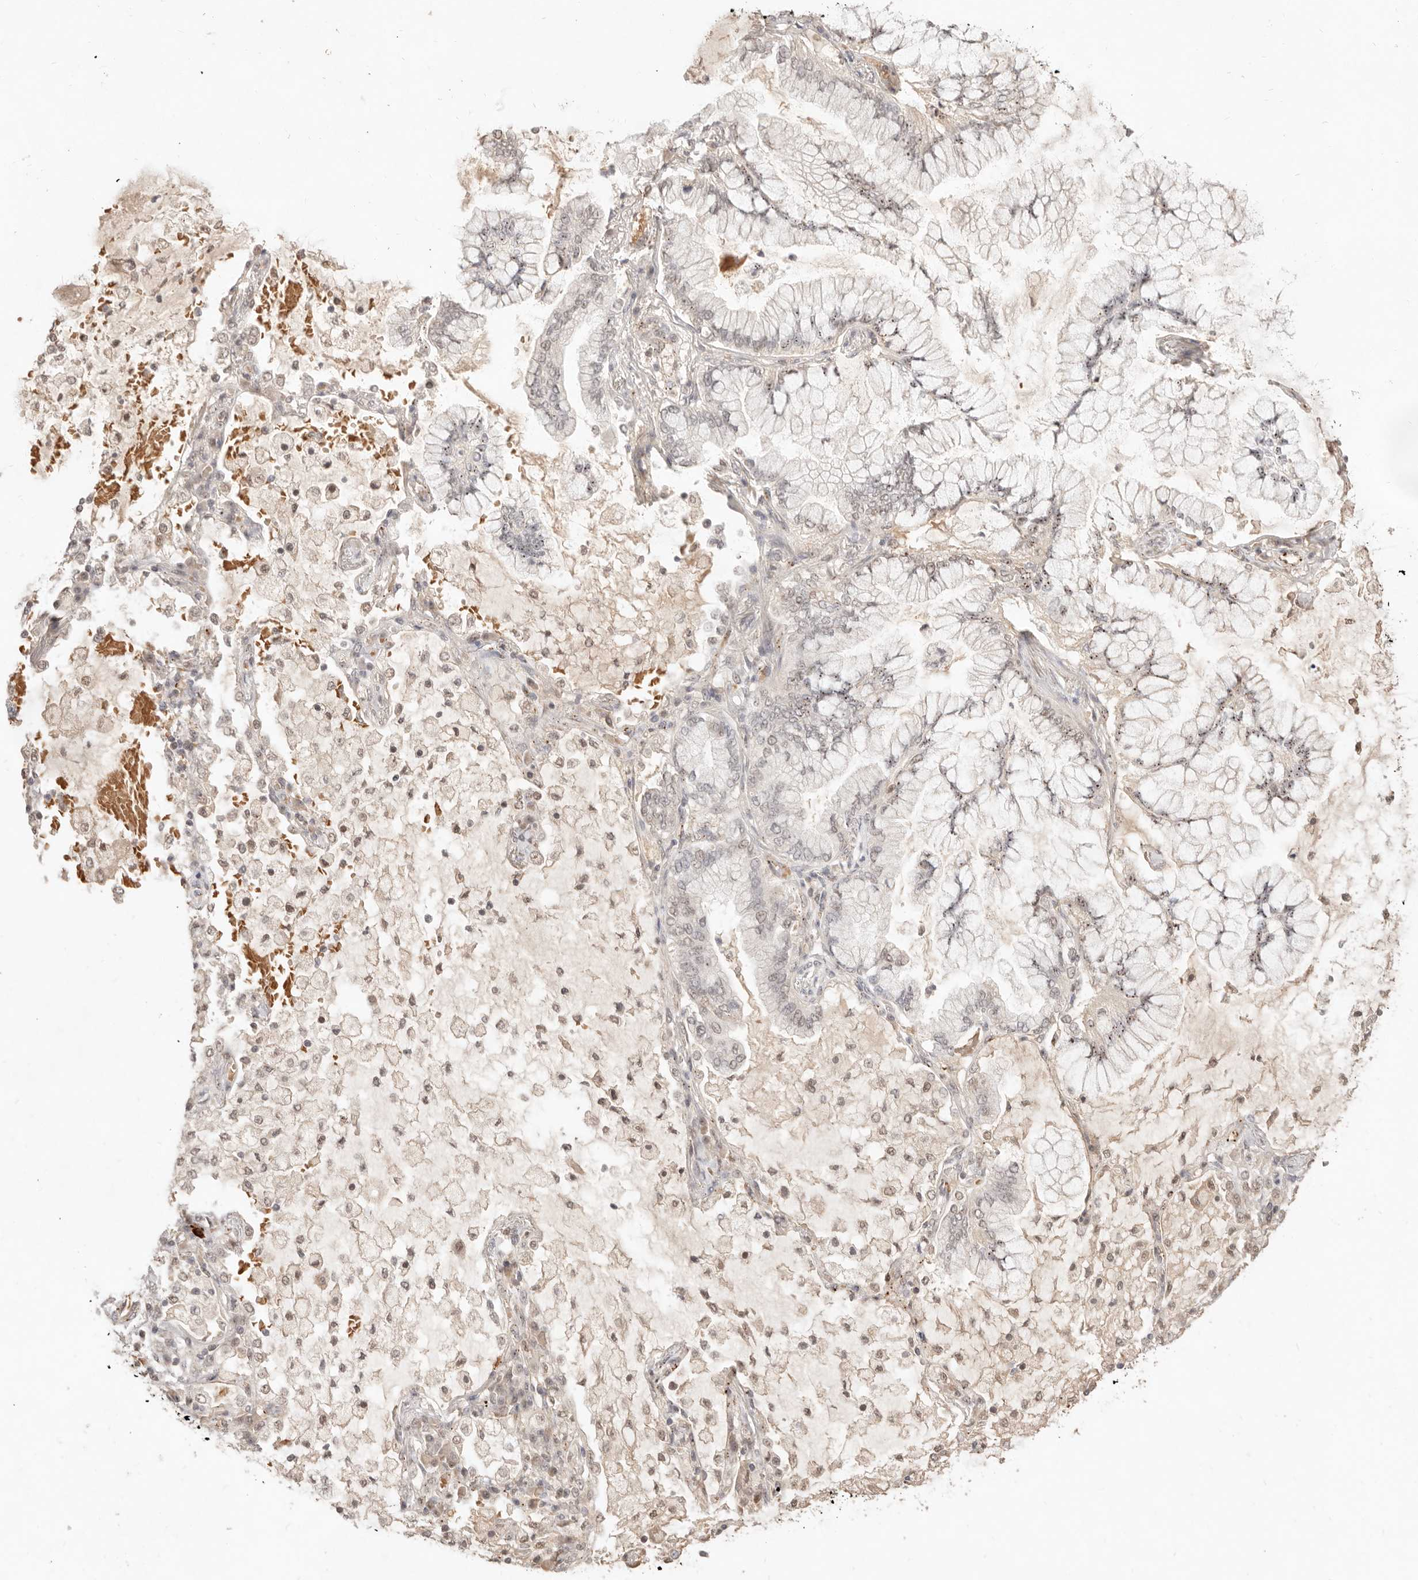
{"staining": {"intensity": "moderate", "quantity": "25%-75%", "location": "nuclear"}, "tissue": "lung cancer", "cell_type": "Tumor cells", "image_type": "cancer", "snomed": [{"axis": "morphology", "description": "Adenocarcinoma, NOS"}, {"axis": "topography", "description": "Lung"}], "caption": "Immunohistochemistry histopathology image of lung adenocarcinoma stained for a protein (brown), which reveals medium levels of moderate nuclear positivity in about 25%-75% of tumor cells.", "gene": "MEP1A", "patient": {"sex": "female", "age": 70}}